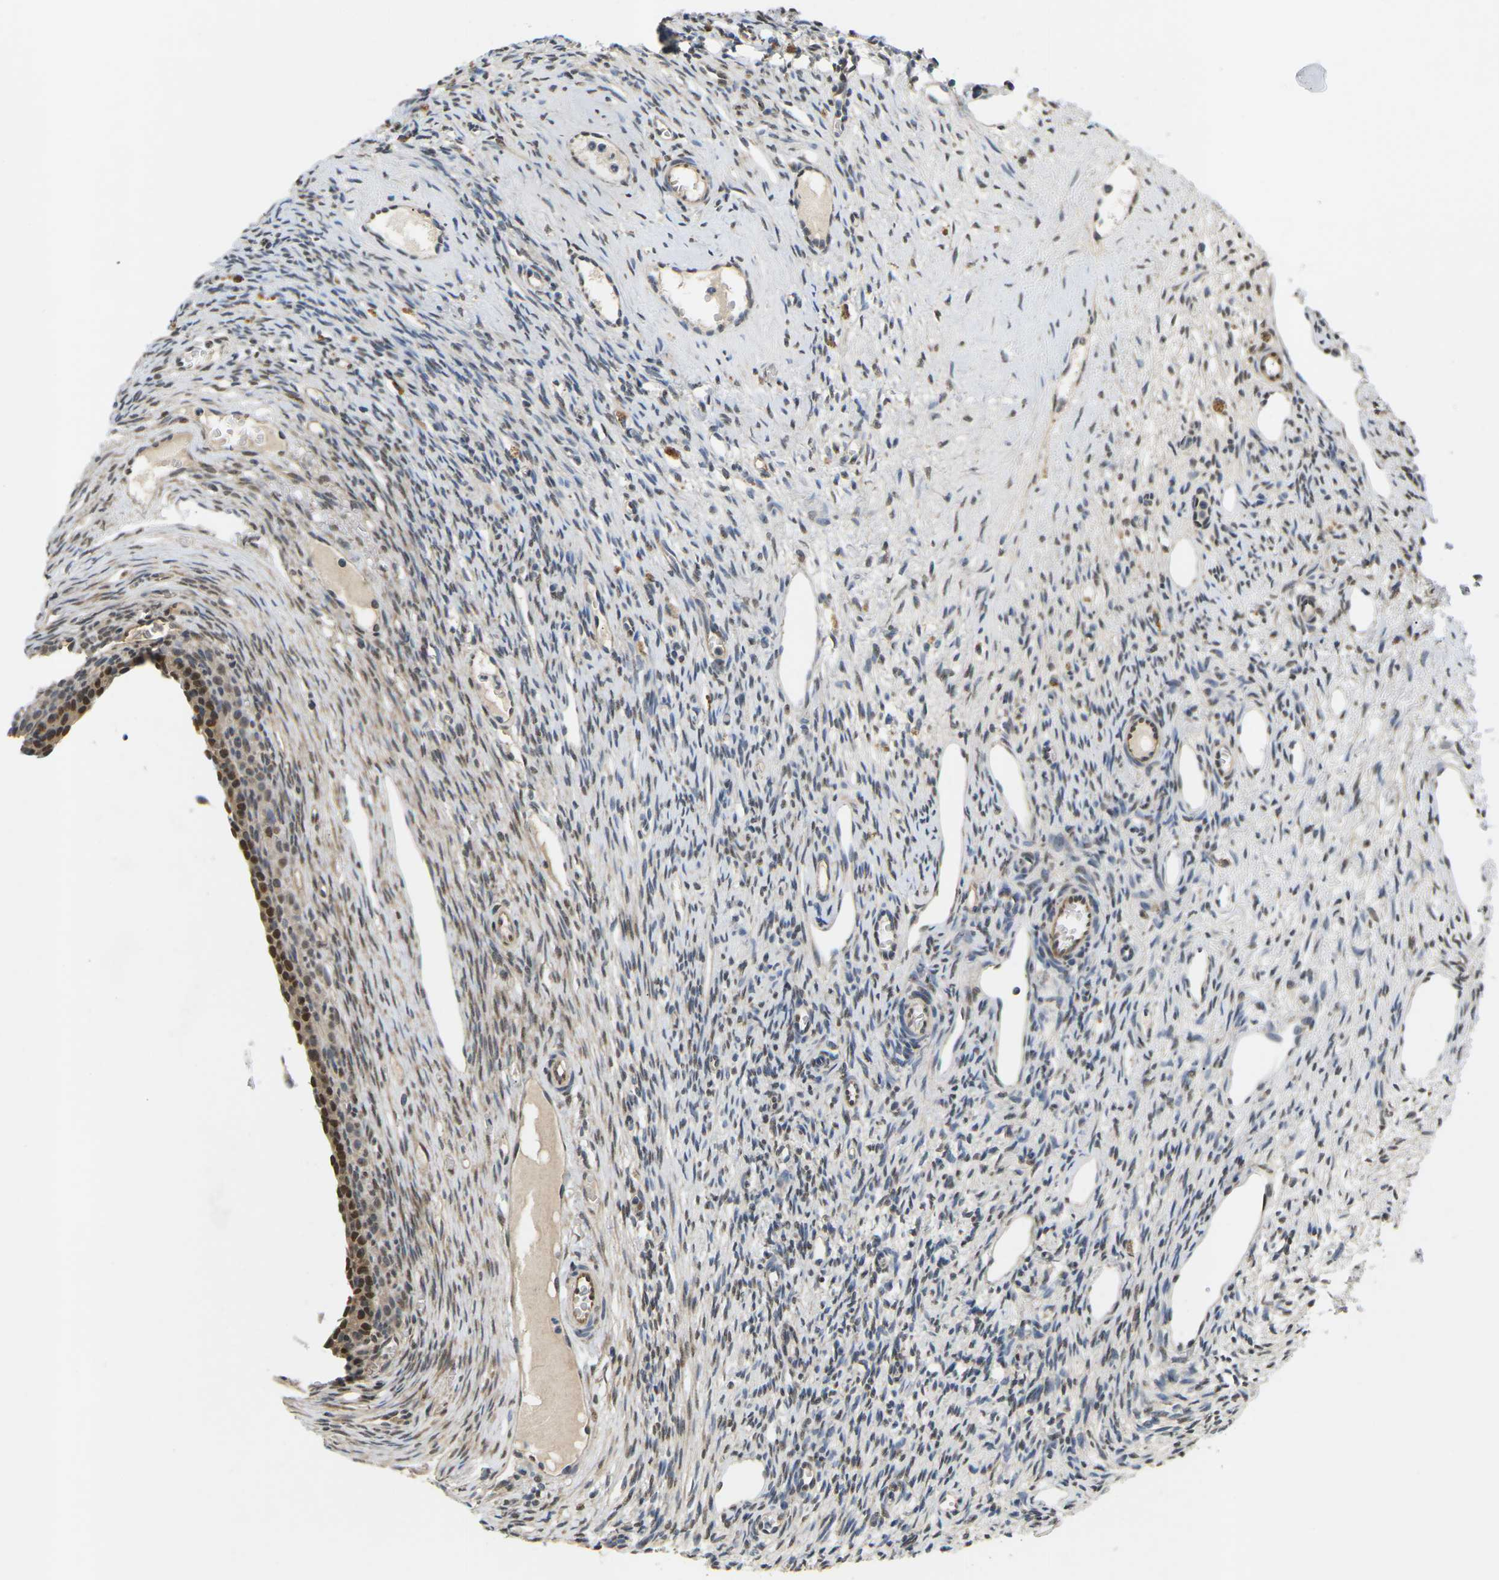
{"staining": {"intensity": "weak", "quantity": "25%-75%", "location": "nuclear"}, "tissue": "ovary", "cell_type": "Ovarian stroma cells", "image_type": "normal", "snomed": [{"axis": "morphology", "description": "Normal tissue, NOS"}, {"axis": "topography", "description": "Ovary"}], "caption": "Weak nuclear positivity is identified in approximately 25%-75% of ovarian stroma cells in unremarkable ovary.", "gene": "ERBB4", "patient": {"sex": "female", "age": 33}}